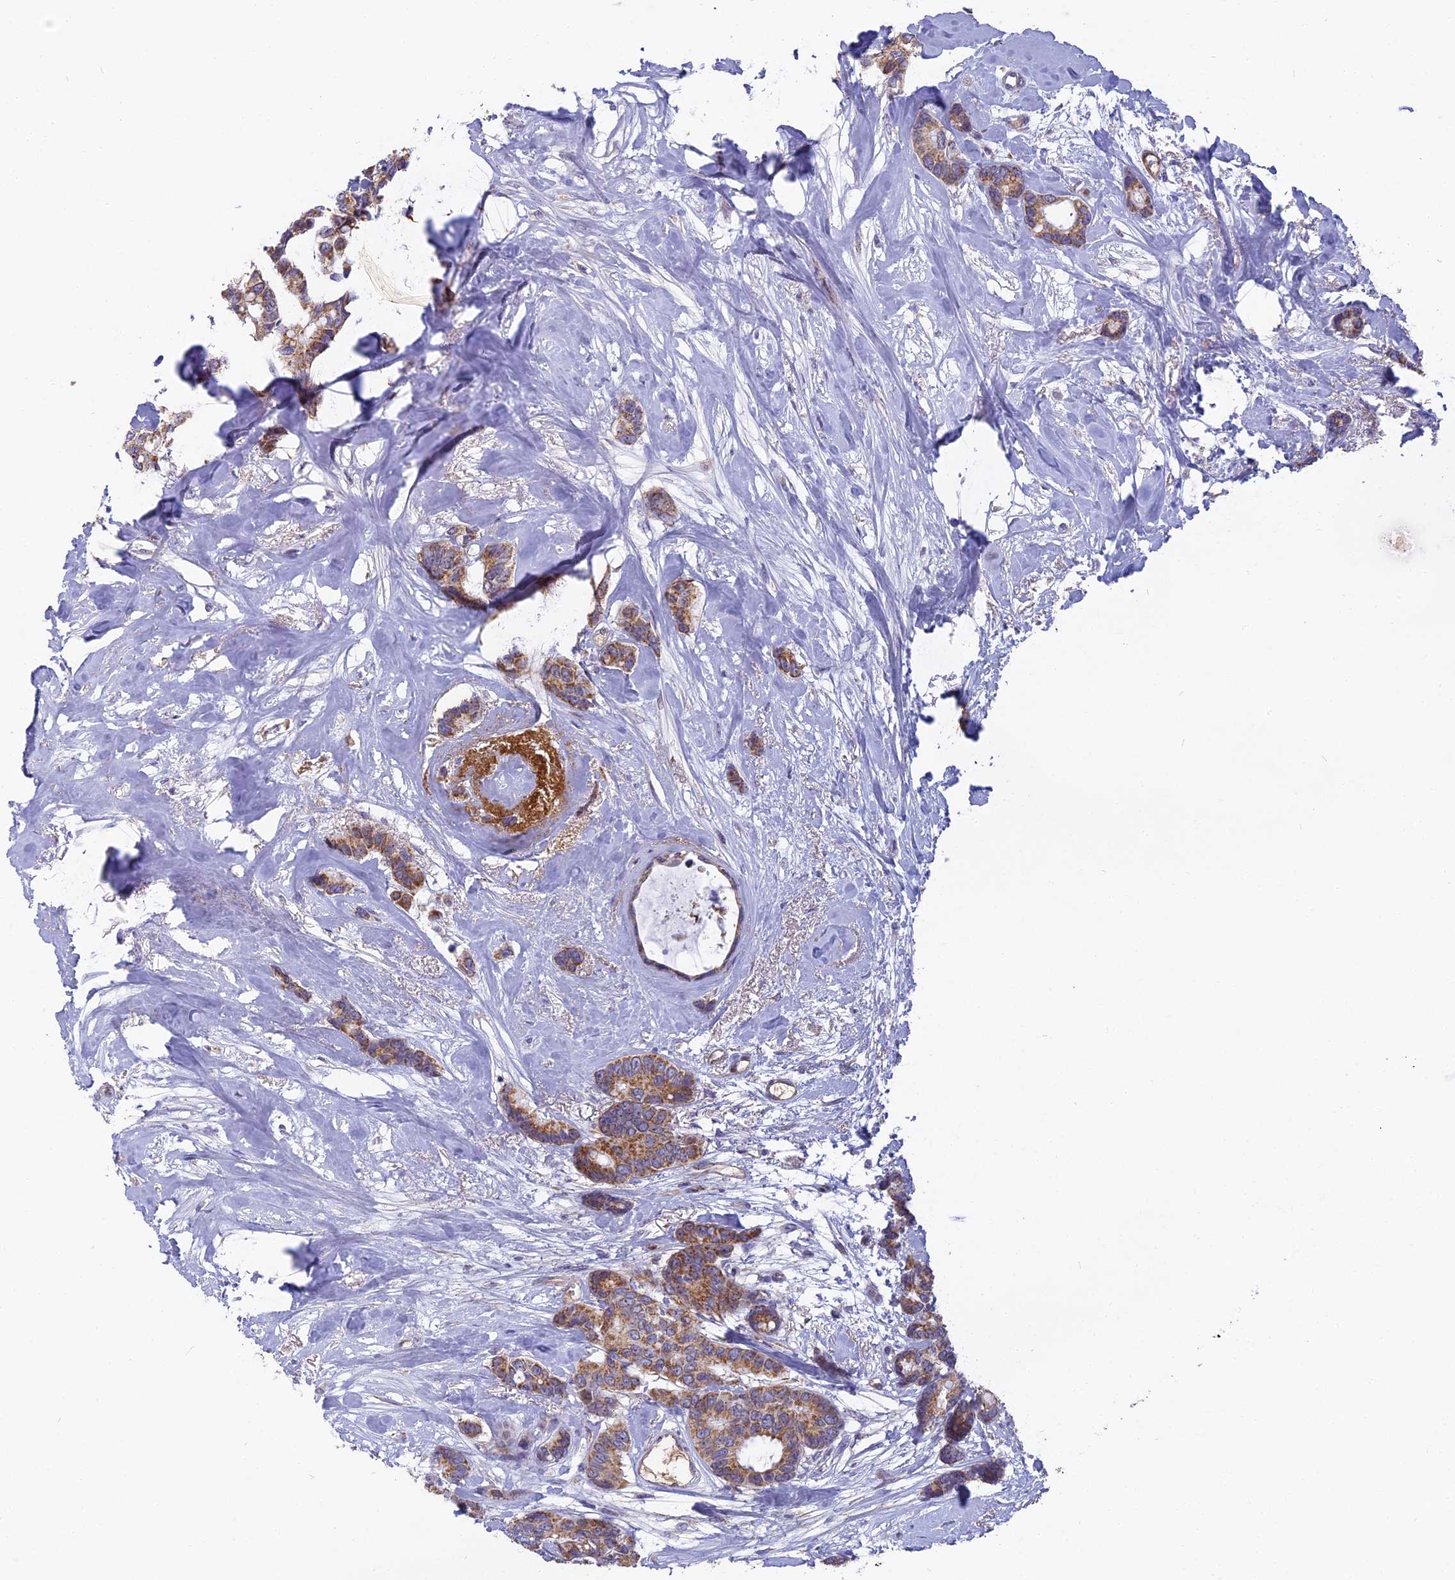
{"staining": {"intensity": "moderate", "quantity": ">75%", "location": "cytoplasmic/membranous"}, "tissue": "breast cancer", "cell_type": "Tumor cells", "image_type": "cancer", "snomed": [{"axis": "morphology", "description": "Duct carcinoma"}, {"axis": "topography", "description": "Breast"}], "caption": "Human invasive ductal carcinoma (breast) stained for a protein (brown) exhibits moderate cytoplasmic/membranous positive expression in approximately >75% of tumor cells.", "gene": "DTWD1", "patient": {"sex": "female", "age": 87}}